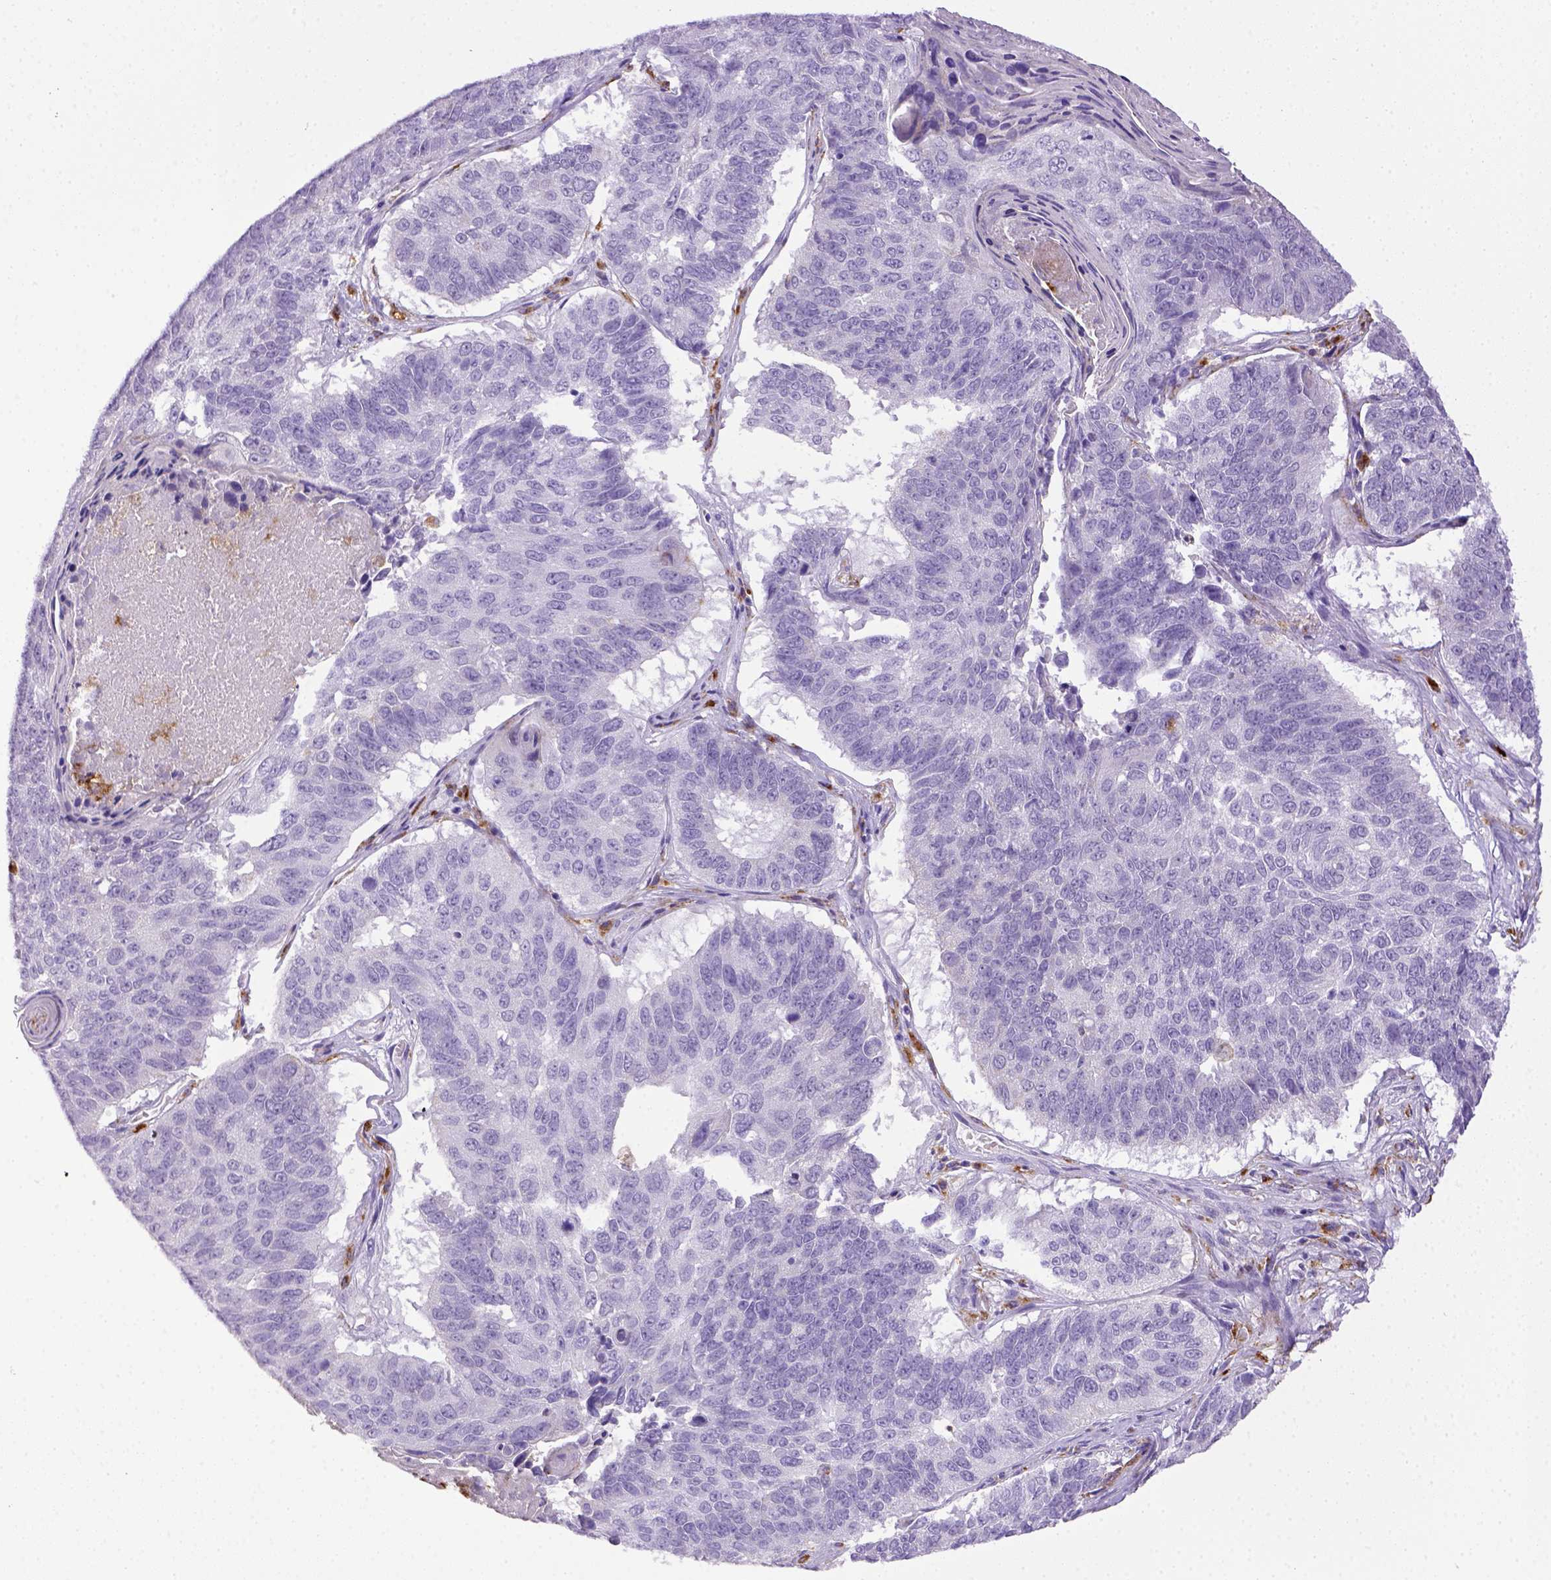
{"staining": {"intensity": "negative", "quantity": "none", "location": "none"}, "tissue": "lung cancer", "cell_type": "Tumor cells", "image_type": "cancer", "snomed": [{"axis": "morphology", "description": "Squamous cell carcinoma, NOS"}, {"axis": "topography", "description": "Lung"}], "caption": "A micrograph of human lung squamous cell carcinoma is negative for staining in tumor cells. Nuclei are stained in blue.", "gene": "CD68", "patient": {"sex": "male", "age": 73}}